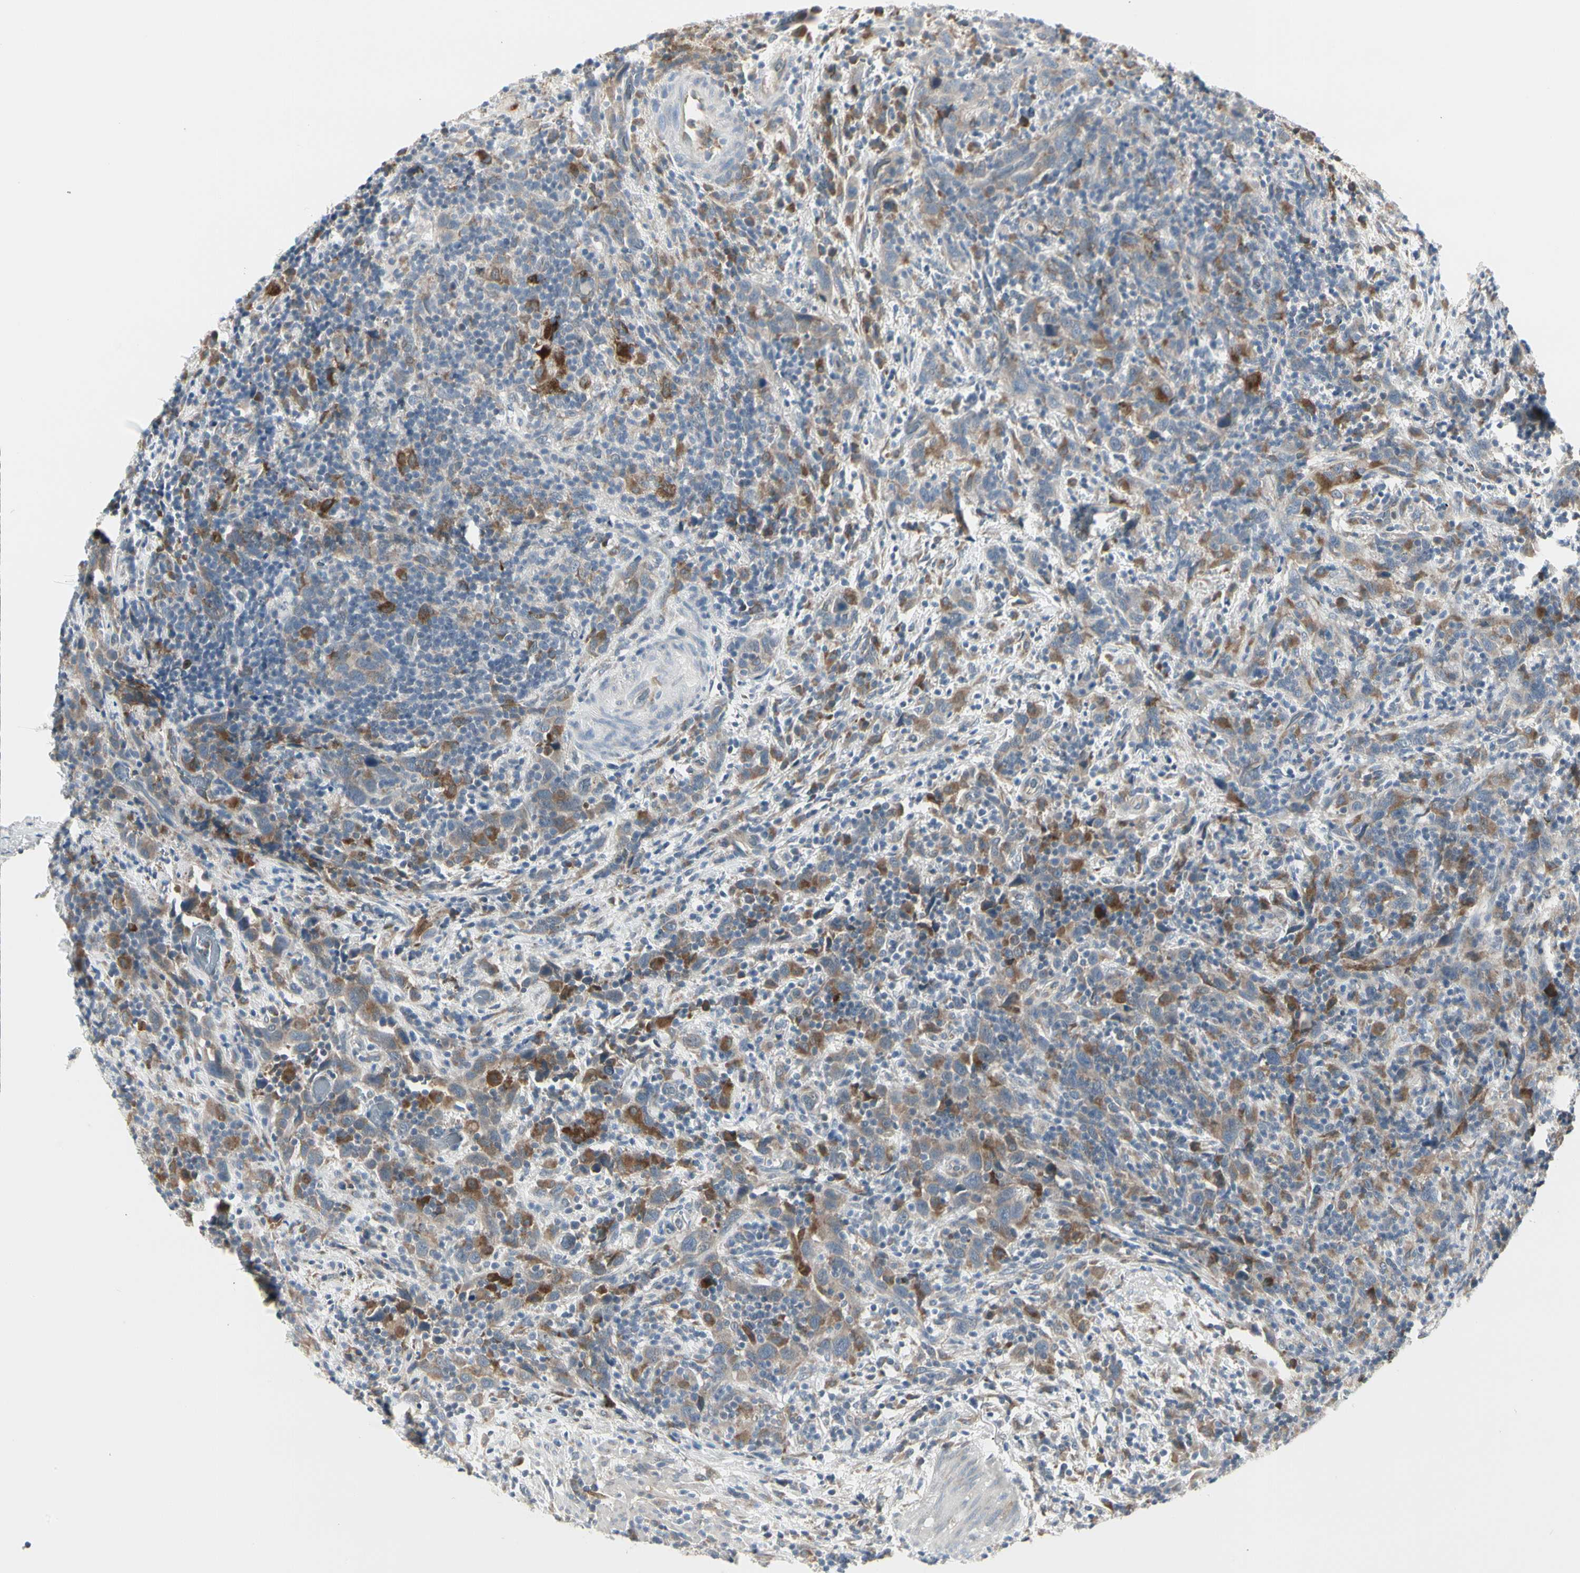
{"staining": {"intensity": "moderate", "quantity": "25%-75%", "location": "cytoplasmic/membranous"}, "tissue": "urothelial cancer", "cell_type": "Tumor cells", "image_type": "cancer", "snomed": [{"axis": "morphology", "description": "Urothelial carcinoma, High grade"}, {"axis": "topography", "description": "Urinary bladder"}], "caption": "Human high-grade urothelial carcinoma stained for a protein (brown) reveals moderate cytoplasmic/membranous positive positivity in about 25%-75% of tumor cells.", "gene": "GRN", "patient": {"sex": "male", "age": 61}}